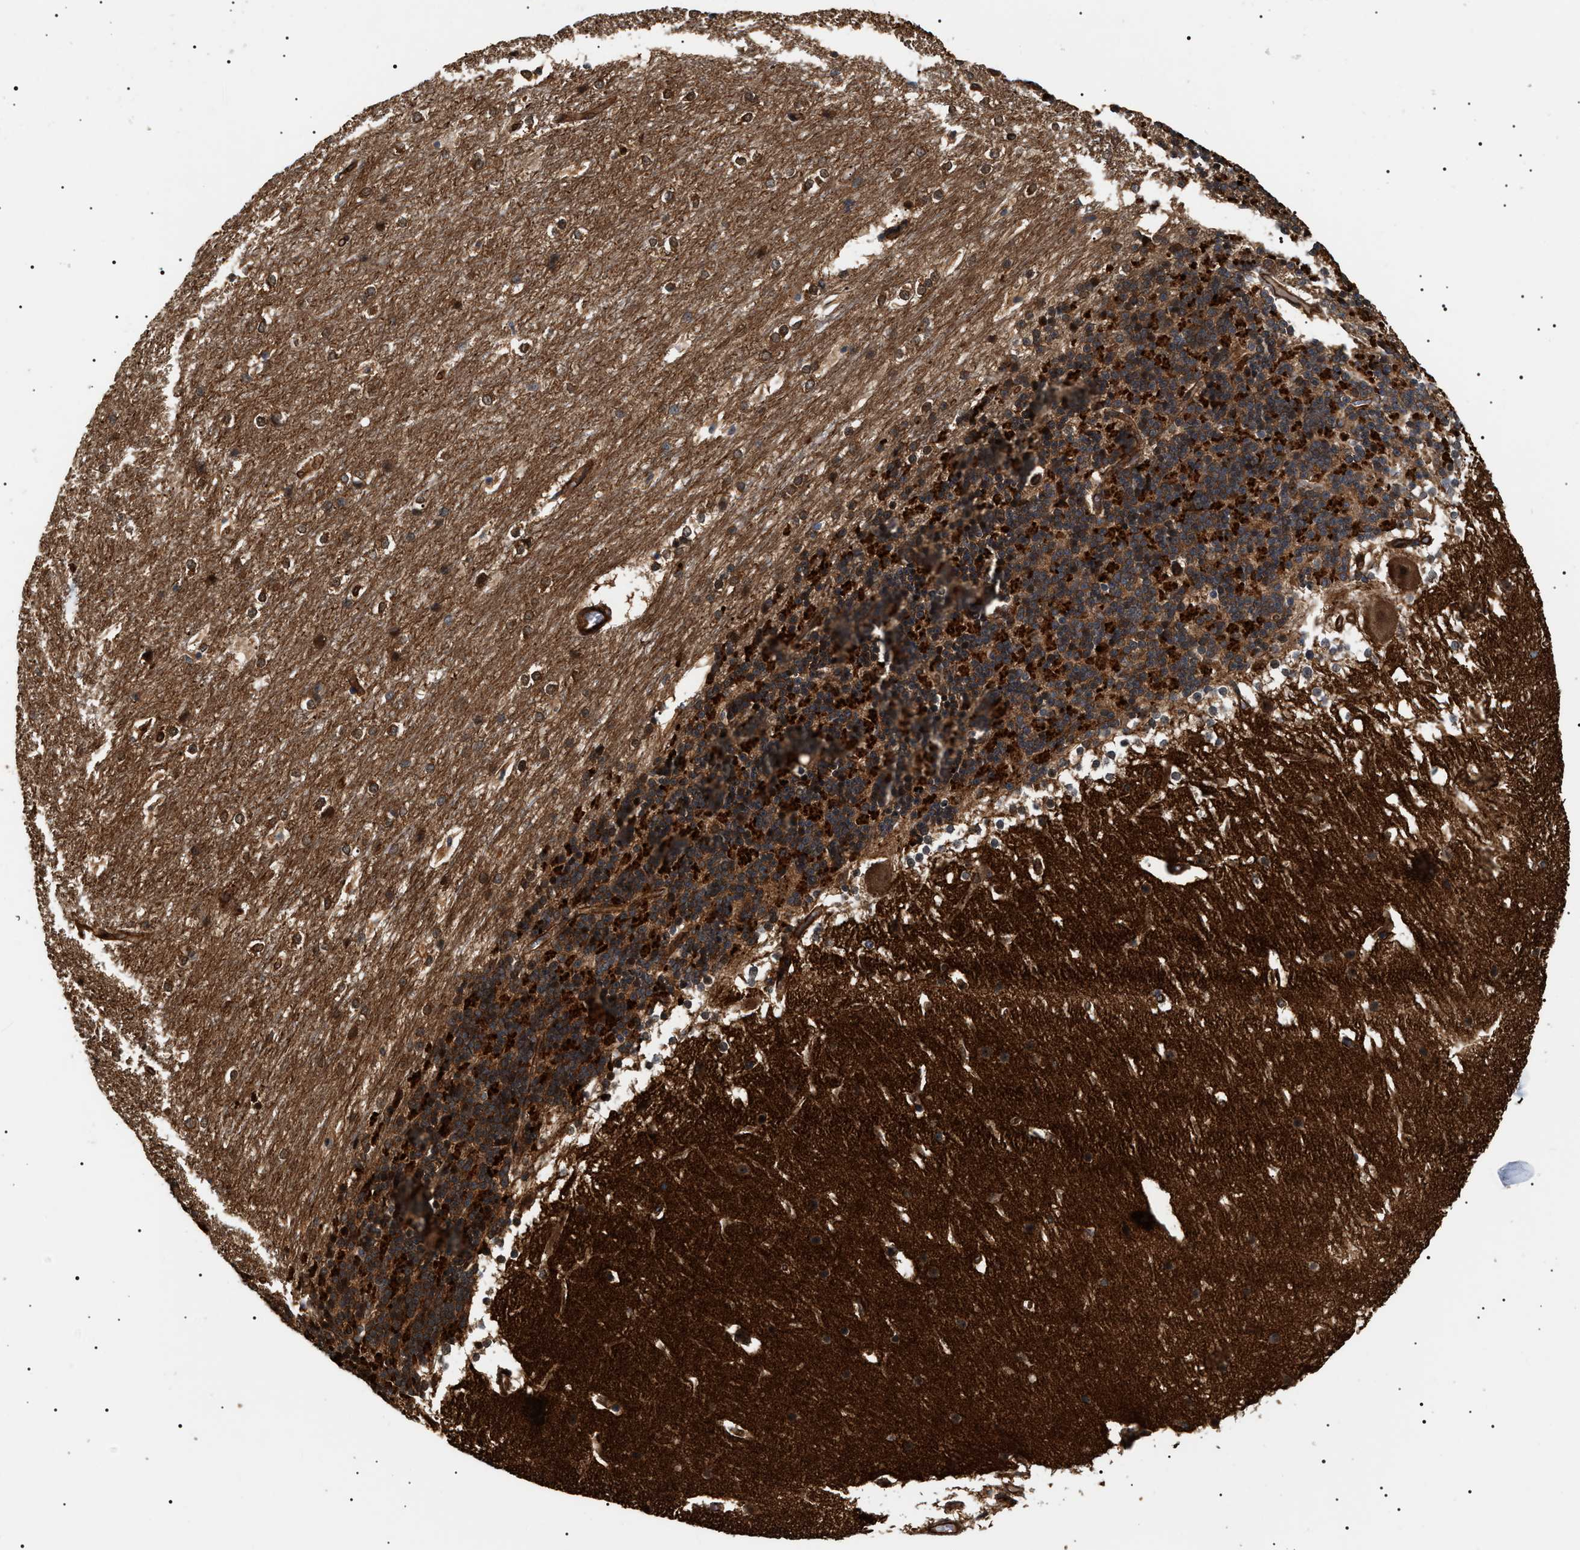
{"staining": {"intensity": "strong", "quantity": ">75%", "location": "cytoplasmic/membranous"}, "tissue": "cerebellum", "cell_type": "Cells in granular layer", "image_type": "normal", "snomed": [{"axis": "morphology", "description": "Normal tissue, NOS"}, {"axis": "topography", "description": "Cerebellum"}], "caption": "Protein positivity by immunohistochemistry shows strong cytoplasmic/membranous positivity in about >75% of cells in granular layer in unremarkable cerebellum. The staining is performed using DAB brown chromogen to label protein expression. The nuclei are counter-stained blue using hematoxylin.", "gene": "SH3GLB2", "patient": {"sex": "female", "age": 19}}